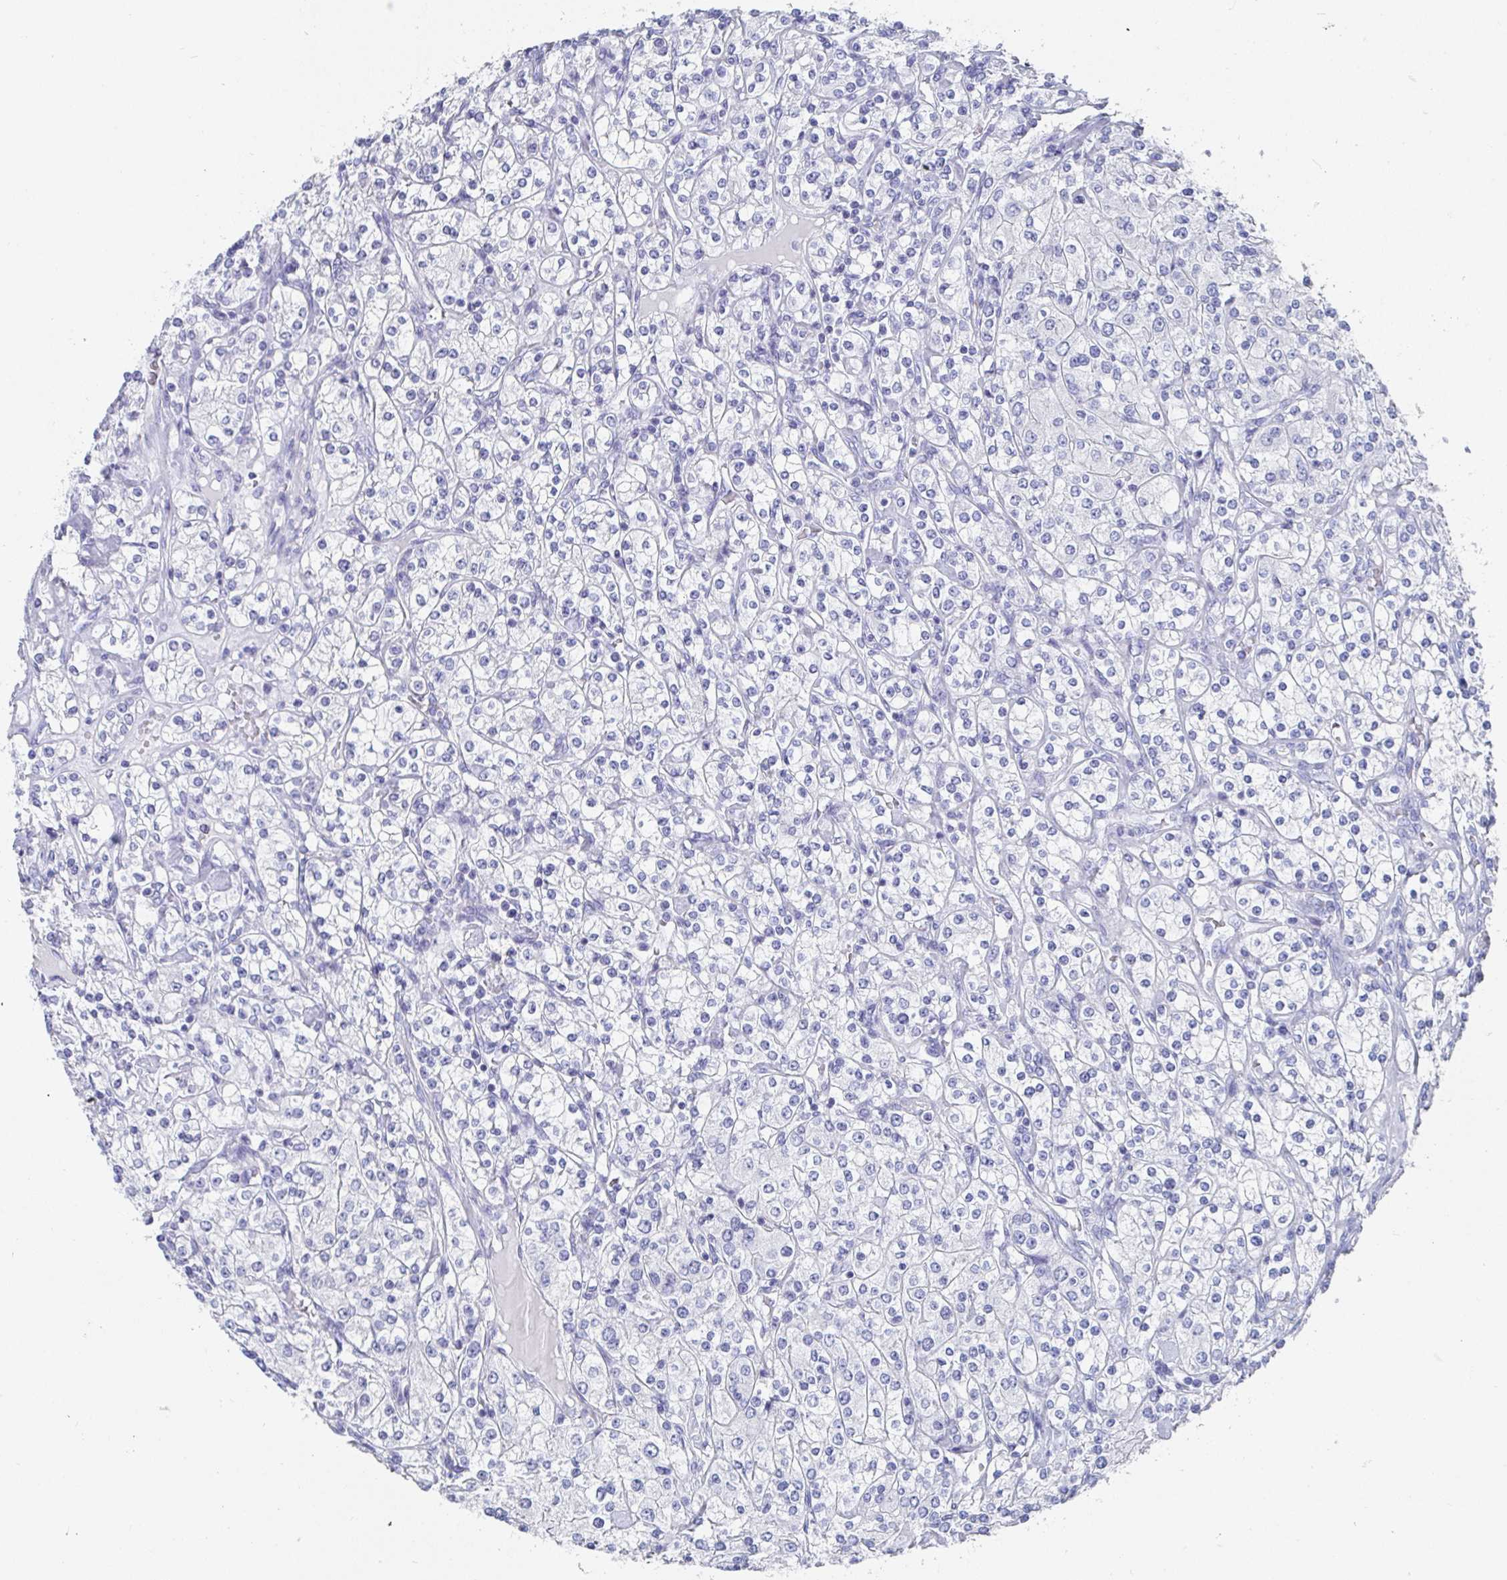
{"staining": {"intensity": "negative", "quantity": "none", "location": "none"}, "tissue": "renal cancer", "cell_type": "Tumor cells", "image_type": "cancer", "snomed": [{"axis": "morphology", "description": "Adenocarcinoma, NOS"}, {"axis": "topography", "description": "Kidney"}], "caption": "Tumor cells show no significant protein positivity in renal cancer.", "gene": "GRIA1", "patient": {"sex": "male", "age": 77}}